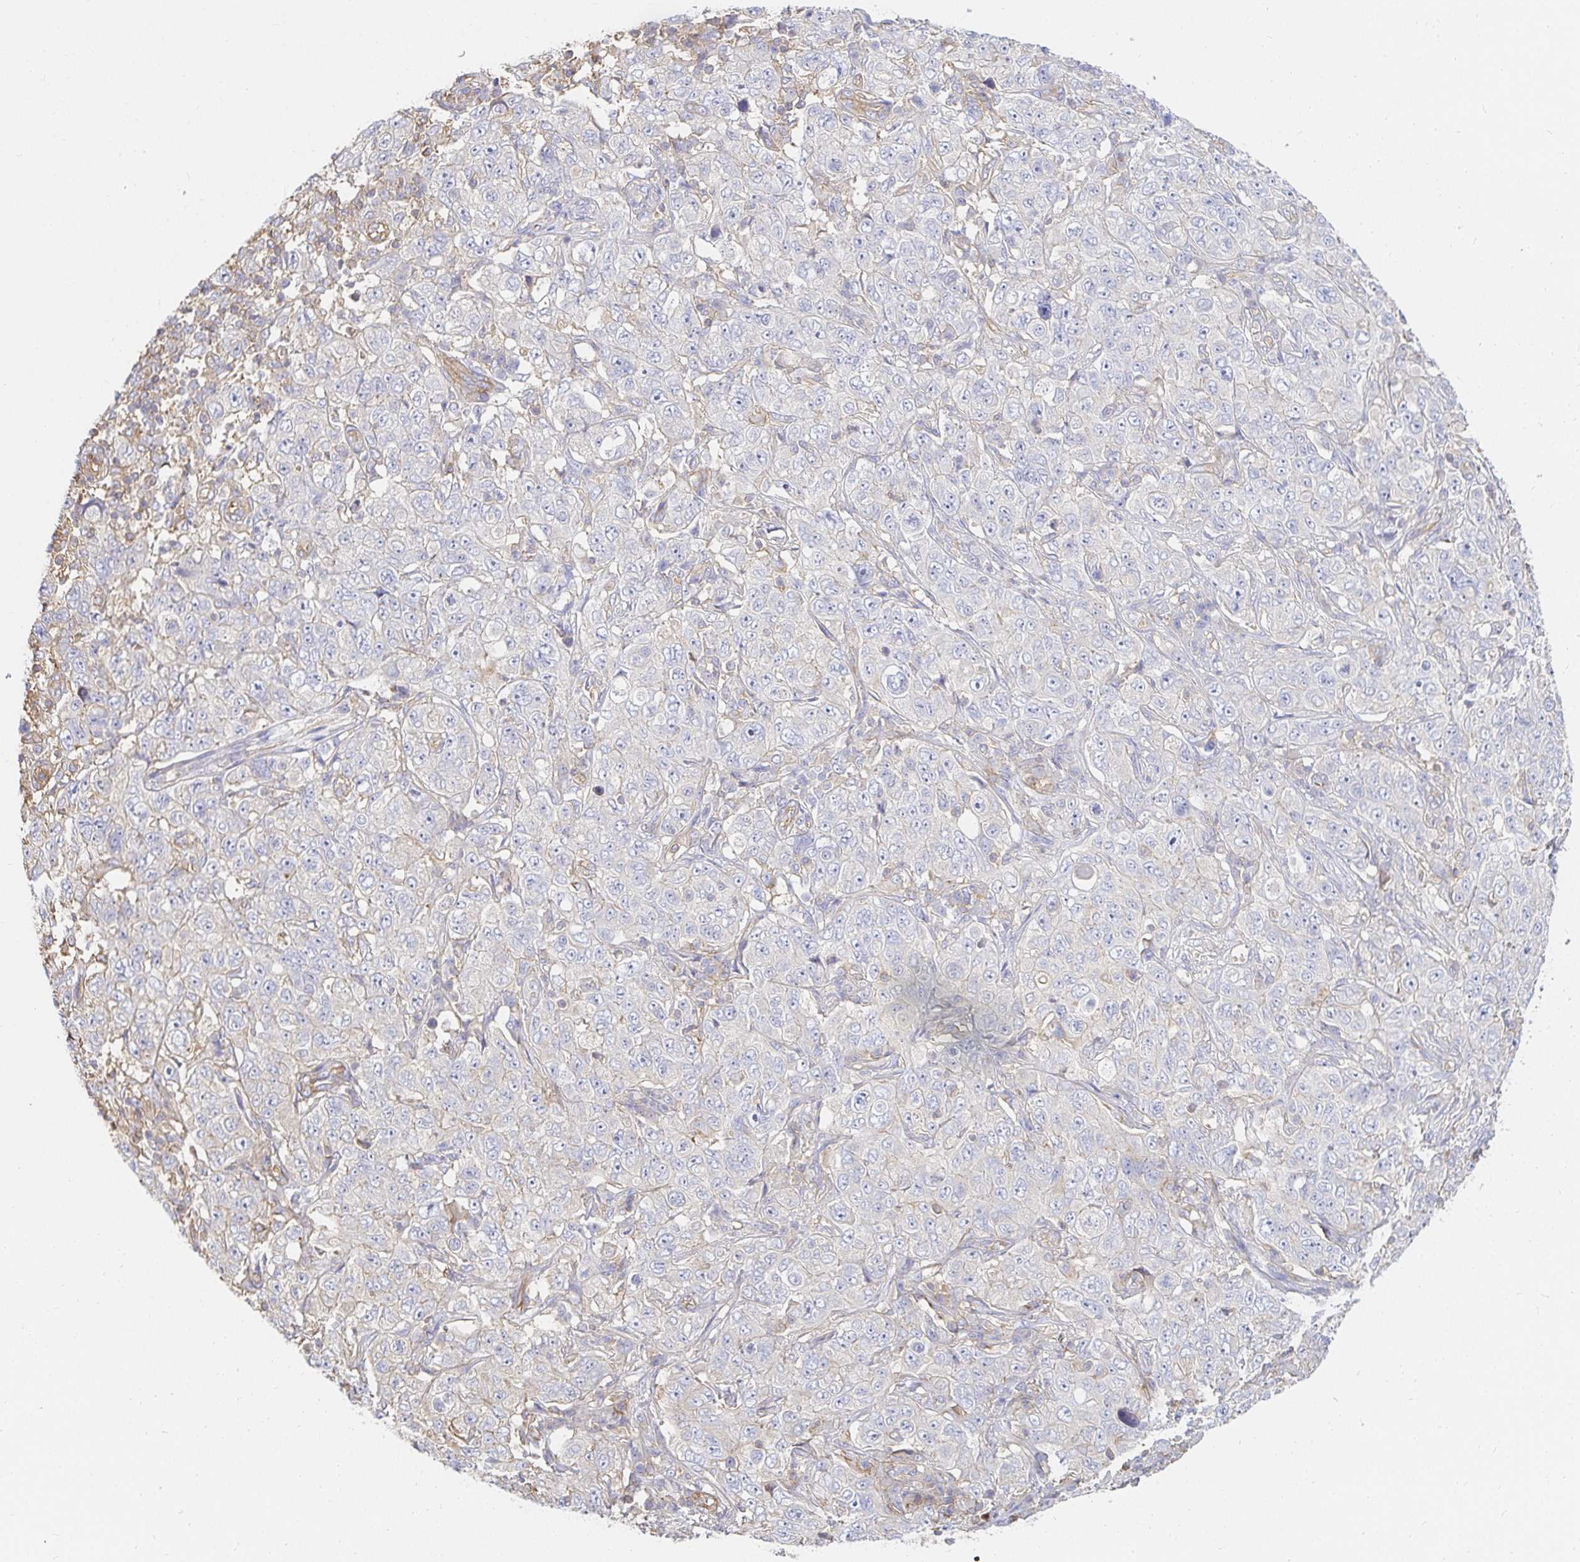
{"staining": {"intensity": "negative", "quantity": "none", "location": "none"}, "tissue": "pancreatic cancer", "cell_type": "Tumor cells", "image_type": "cancer", "snomed": [{"axis": "morphology", "description": "Adenocarcinoma, NOS"}, {"axis": "topography", "description": "Pancreas"}], "caption": "Immunohistochemistry image of neoplastic tissue: pancreatic adenocarcinoma stained with DAB (3,3'-diaminobenzidine) displays no significant protein expression in tumor cells. (DAB immunohistochemistry (IHC), high magnification).", "gene": "TSPAN19", "patient": {"sex": "male", "age": 68}}